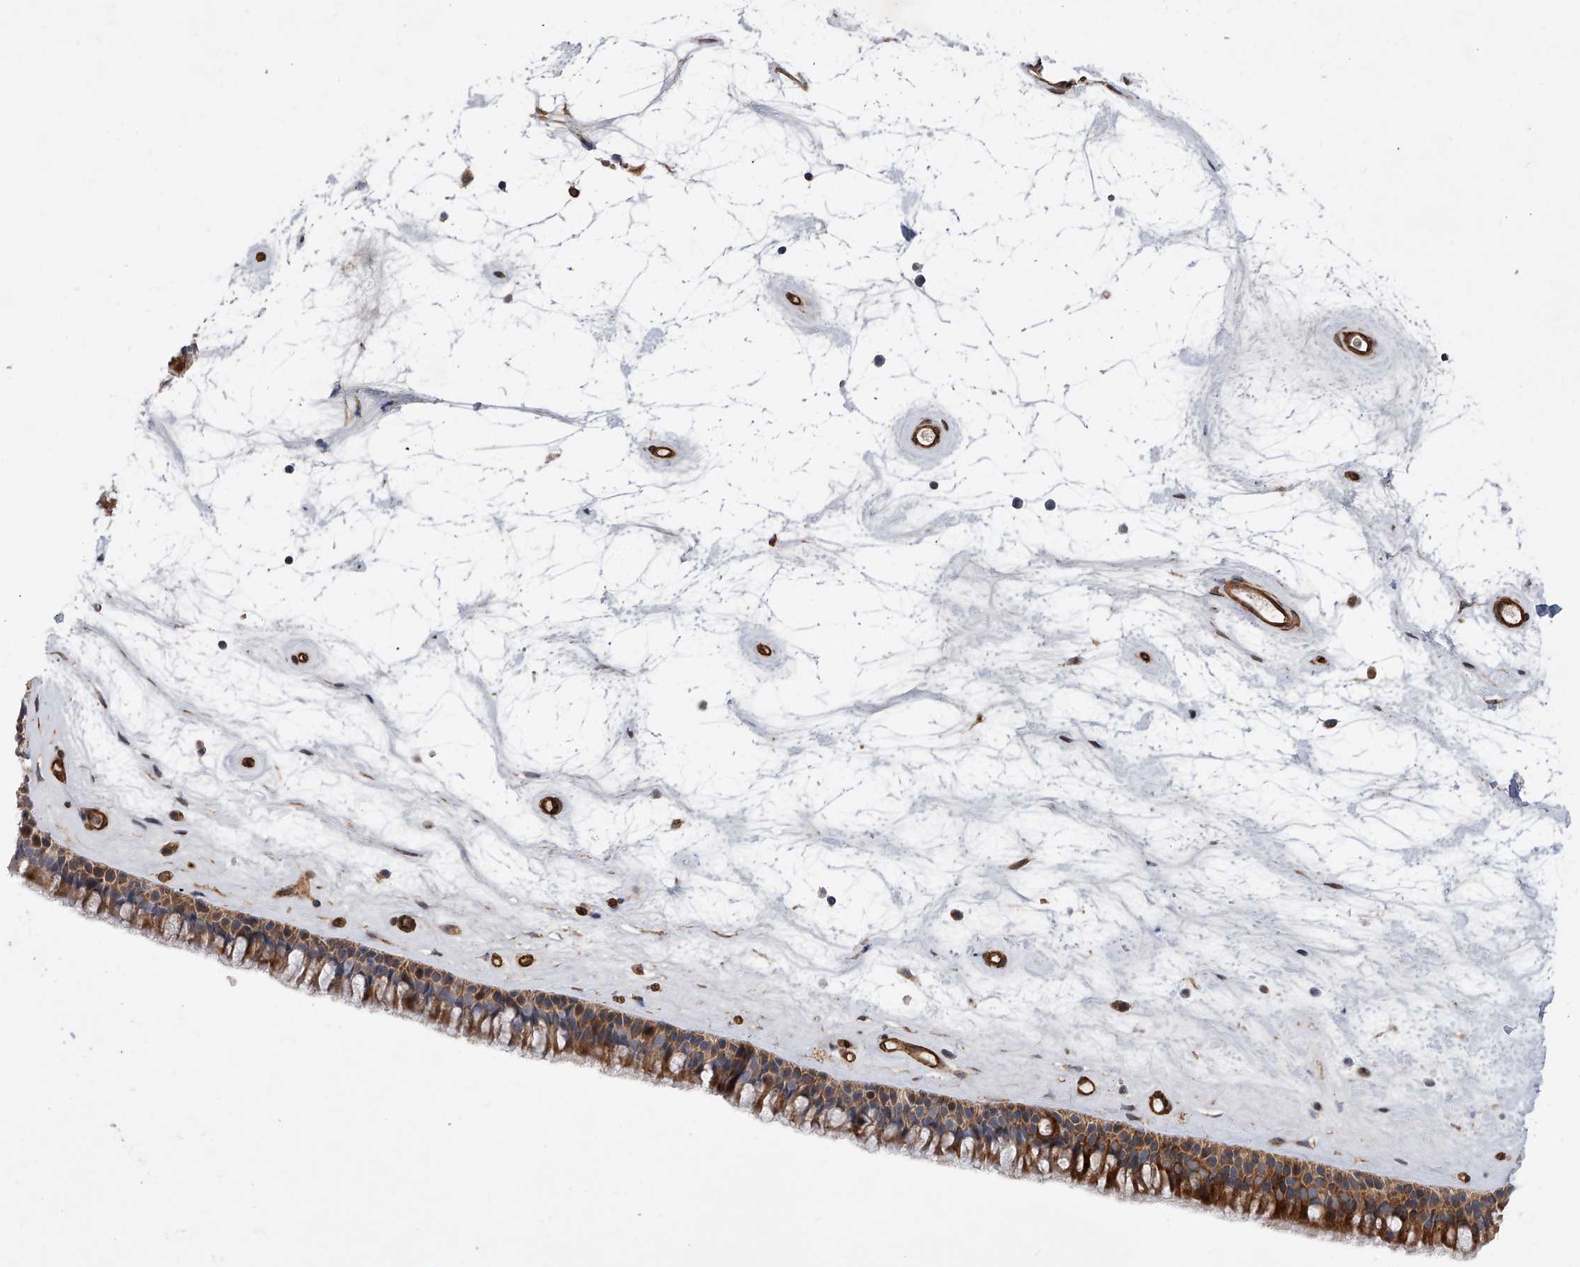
{"staining": {"intensity": "moderate", "quantity": ">75%", "location": "cytoplasmic/membranous"}, "tissue": "nasopharynx", "cell_type": "Respiratory epithelial cells", "image_type": "normal", "snomed": [{"axis": "morphology", "description": "Normal tissue, NOS"}, {"axis": "topography", "description": "Nasopharynx"}], "caption": "IHC micrograph of normal human nasopharynx stained for a protein (brown), which reveals medium levels of moderate cytoplasmic/membranous expression in approximately >75% of respiratory epithelial cells.", "gene": "PDSS2", "patient": {"sex": "male", "age": 64}}